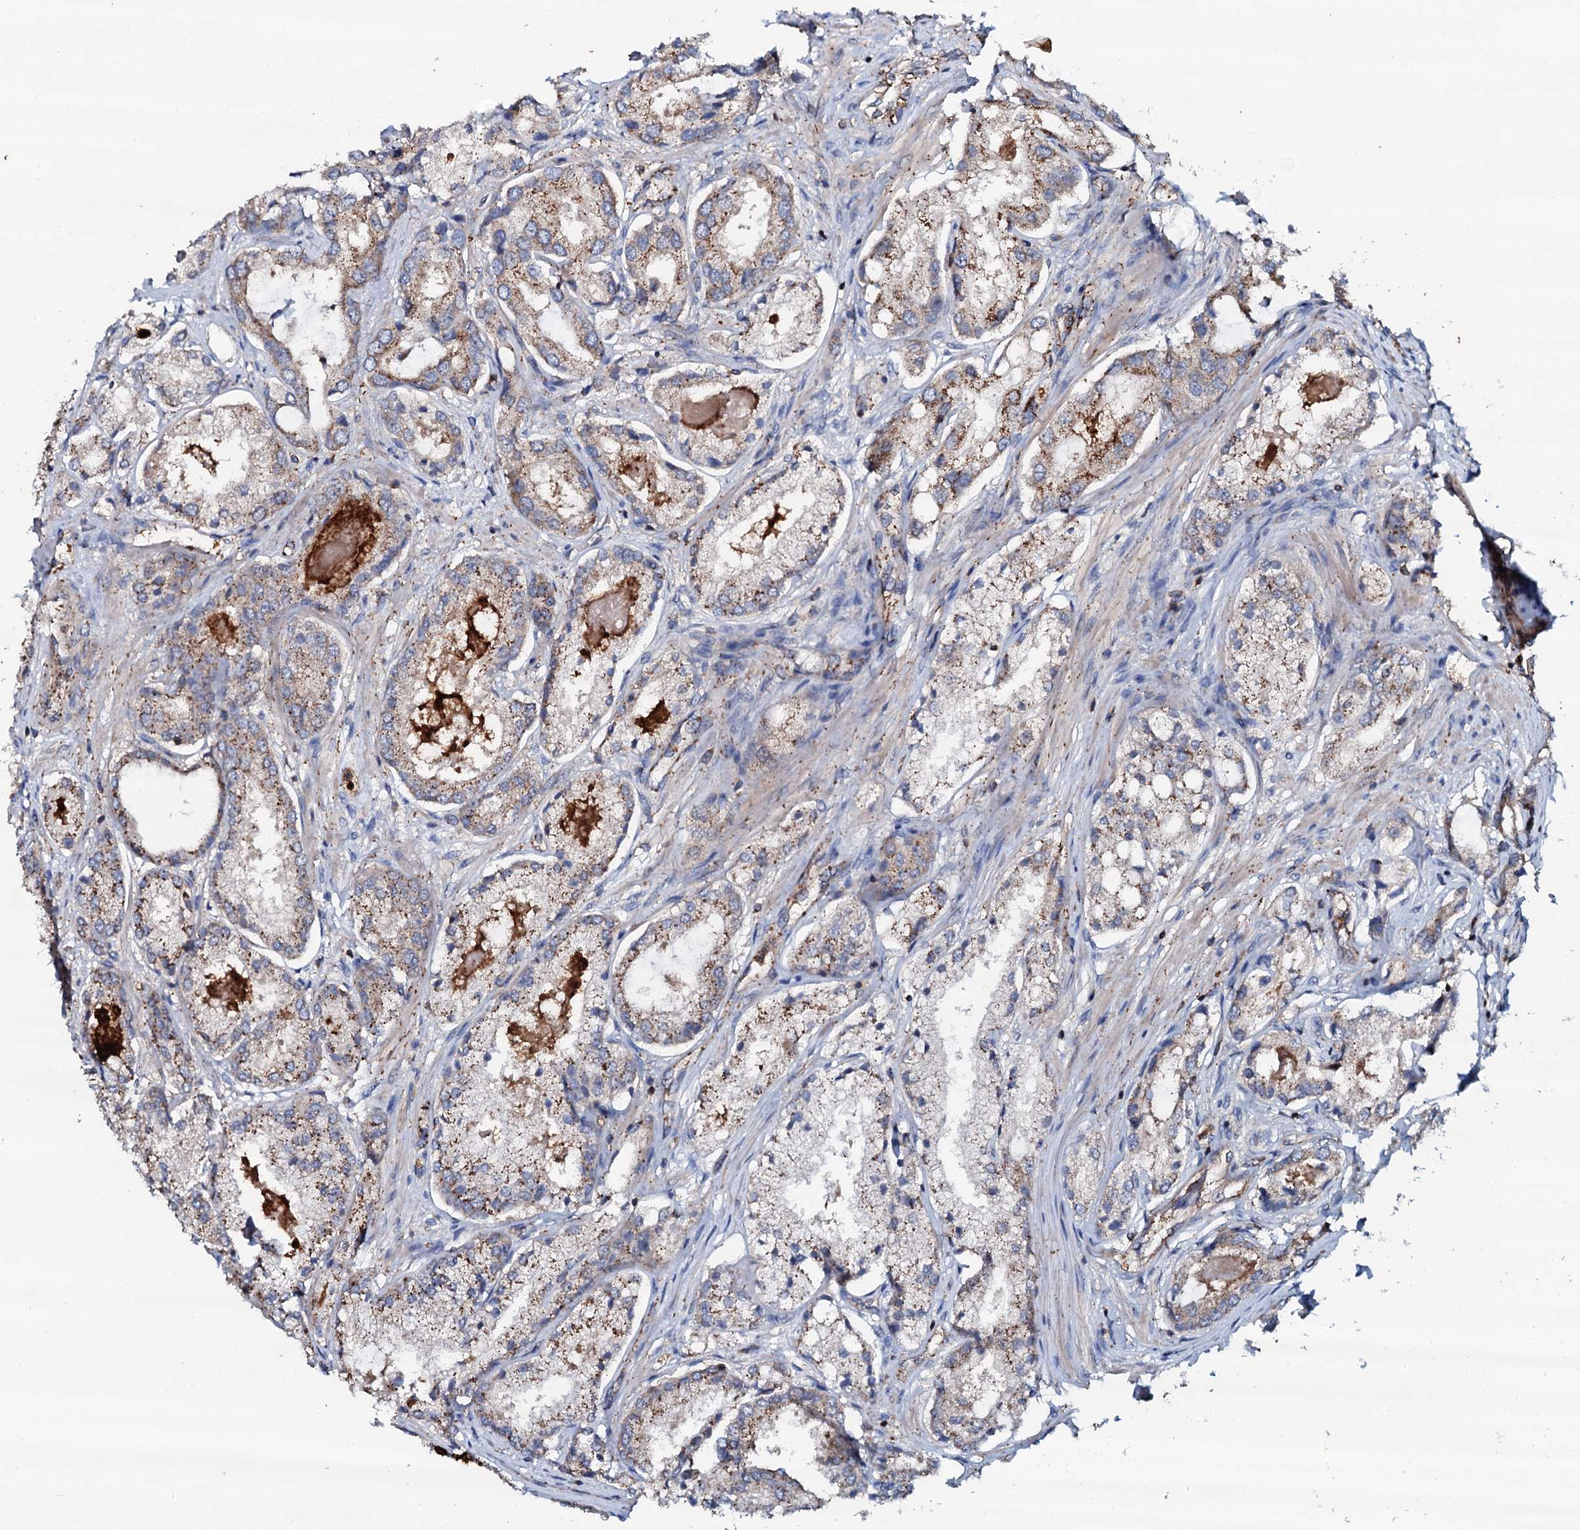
{"staining": {"intensity": "moderate", "quantity": "25%-75%", "location": "cytoplasmic/membranous"}, "tissue": "prostate cancer", "cell_type": "Tumor cells", "image_type": "cancer", "snomed": [{"axis": "morphology", "description": "Adenocarcinoma, Low grade"}, {"axis": "topography", "description": "Prostate"}], "caption": "Prostate cancer stained with DAB (3,3'-diaminobenzidine) immunohistochemistry exhibits medium levels of moderate cytoplasmic/membranous expression in approximately 25%-75% of tumor cells.", "gene": "GRK2", "patient": {"sex": "male", "age": 68}}